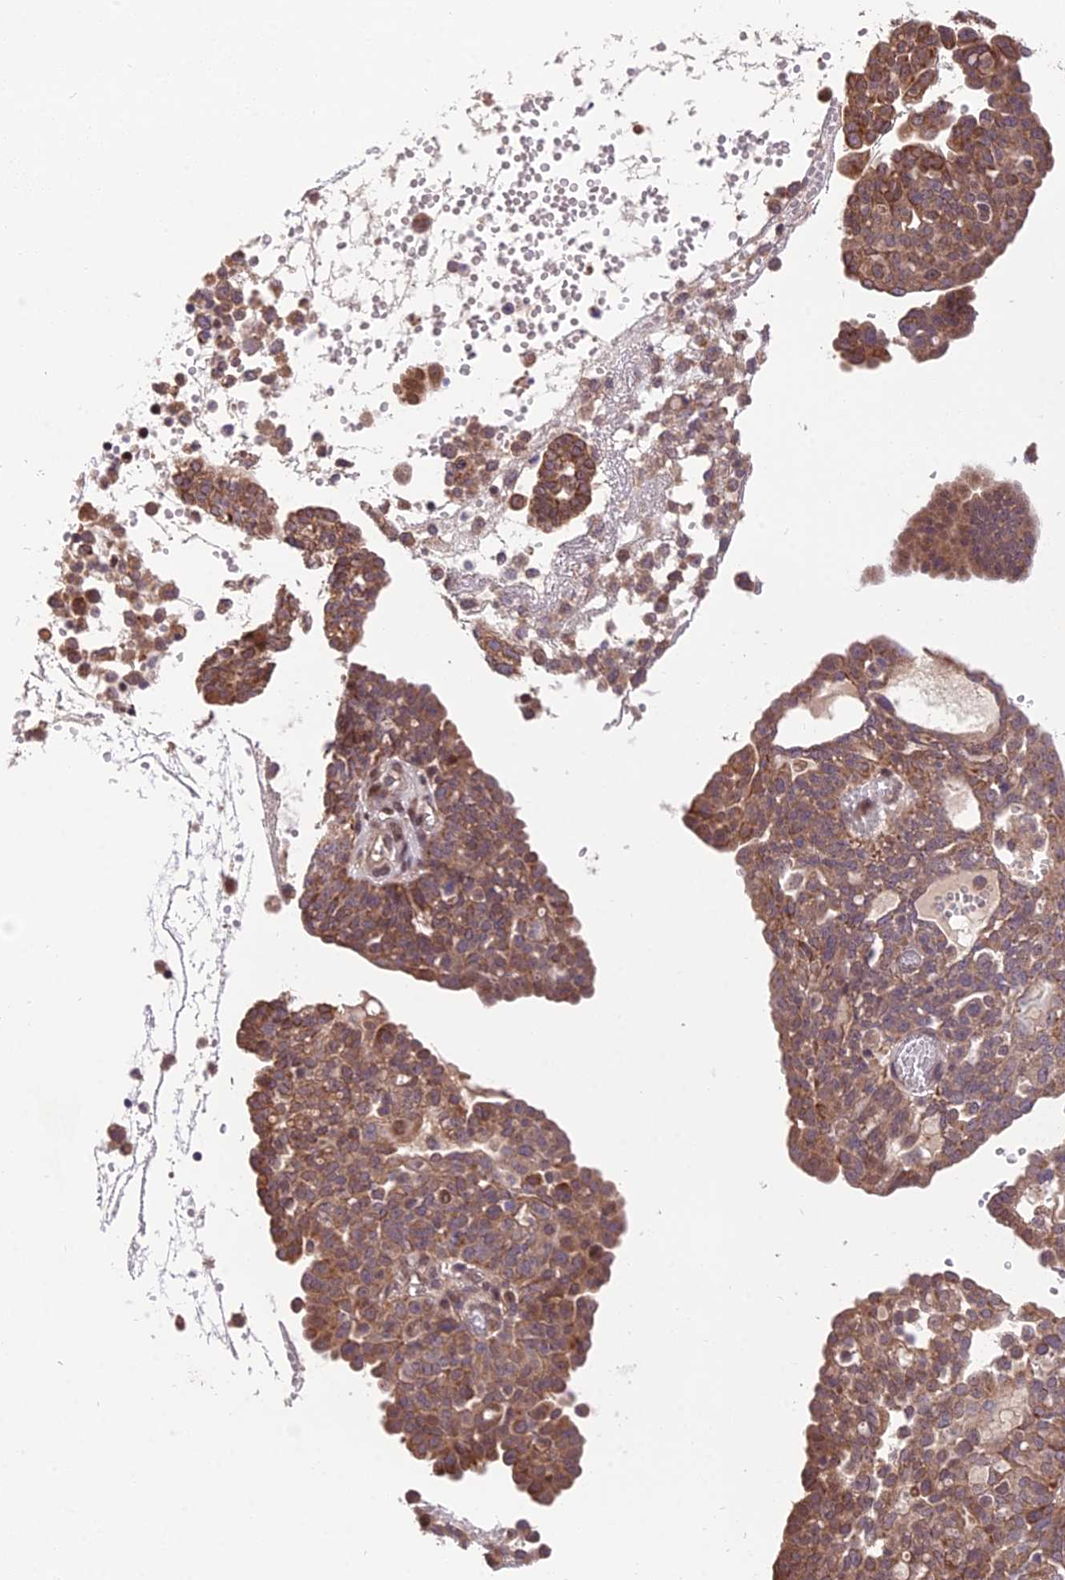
{"staining": {"intensity": "moderate", "quantity": ">75%", "location": "cytoplasmic/membranous"}, "tissue": "ovarian cancer", "cell_type": "Tumor cells", "image_type": "cancer", "snomed": [{"axis": "morphology", "description": "Cystadenocarcinoma, serous, NOS"}, {"axis": "topography", "description": "Soft tissue"}, {"axis": "topography", "description": "Ovary"}], "caption": "Tumor cells display medium levels of moderate cytoplasmic/membranous positivity in approximately >75% of cells in ovarian cancer (serous cystadenocarcinoma).", "gene": "CYP2R1", "patient": {"sex": "female", "age": 57}}